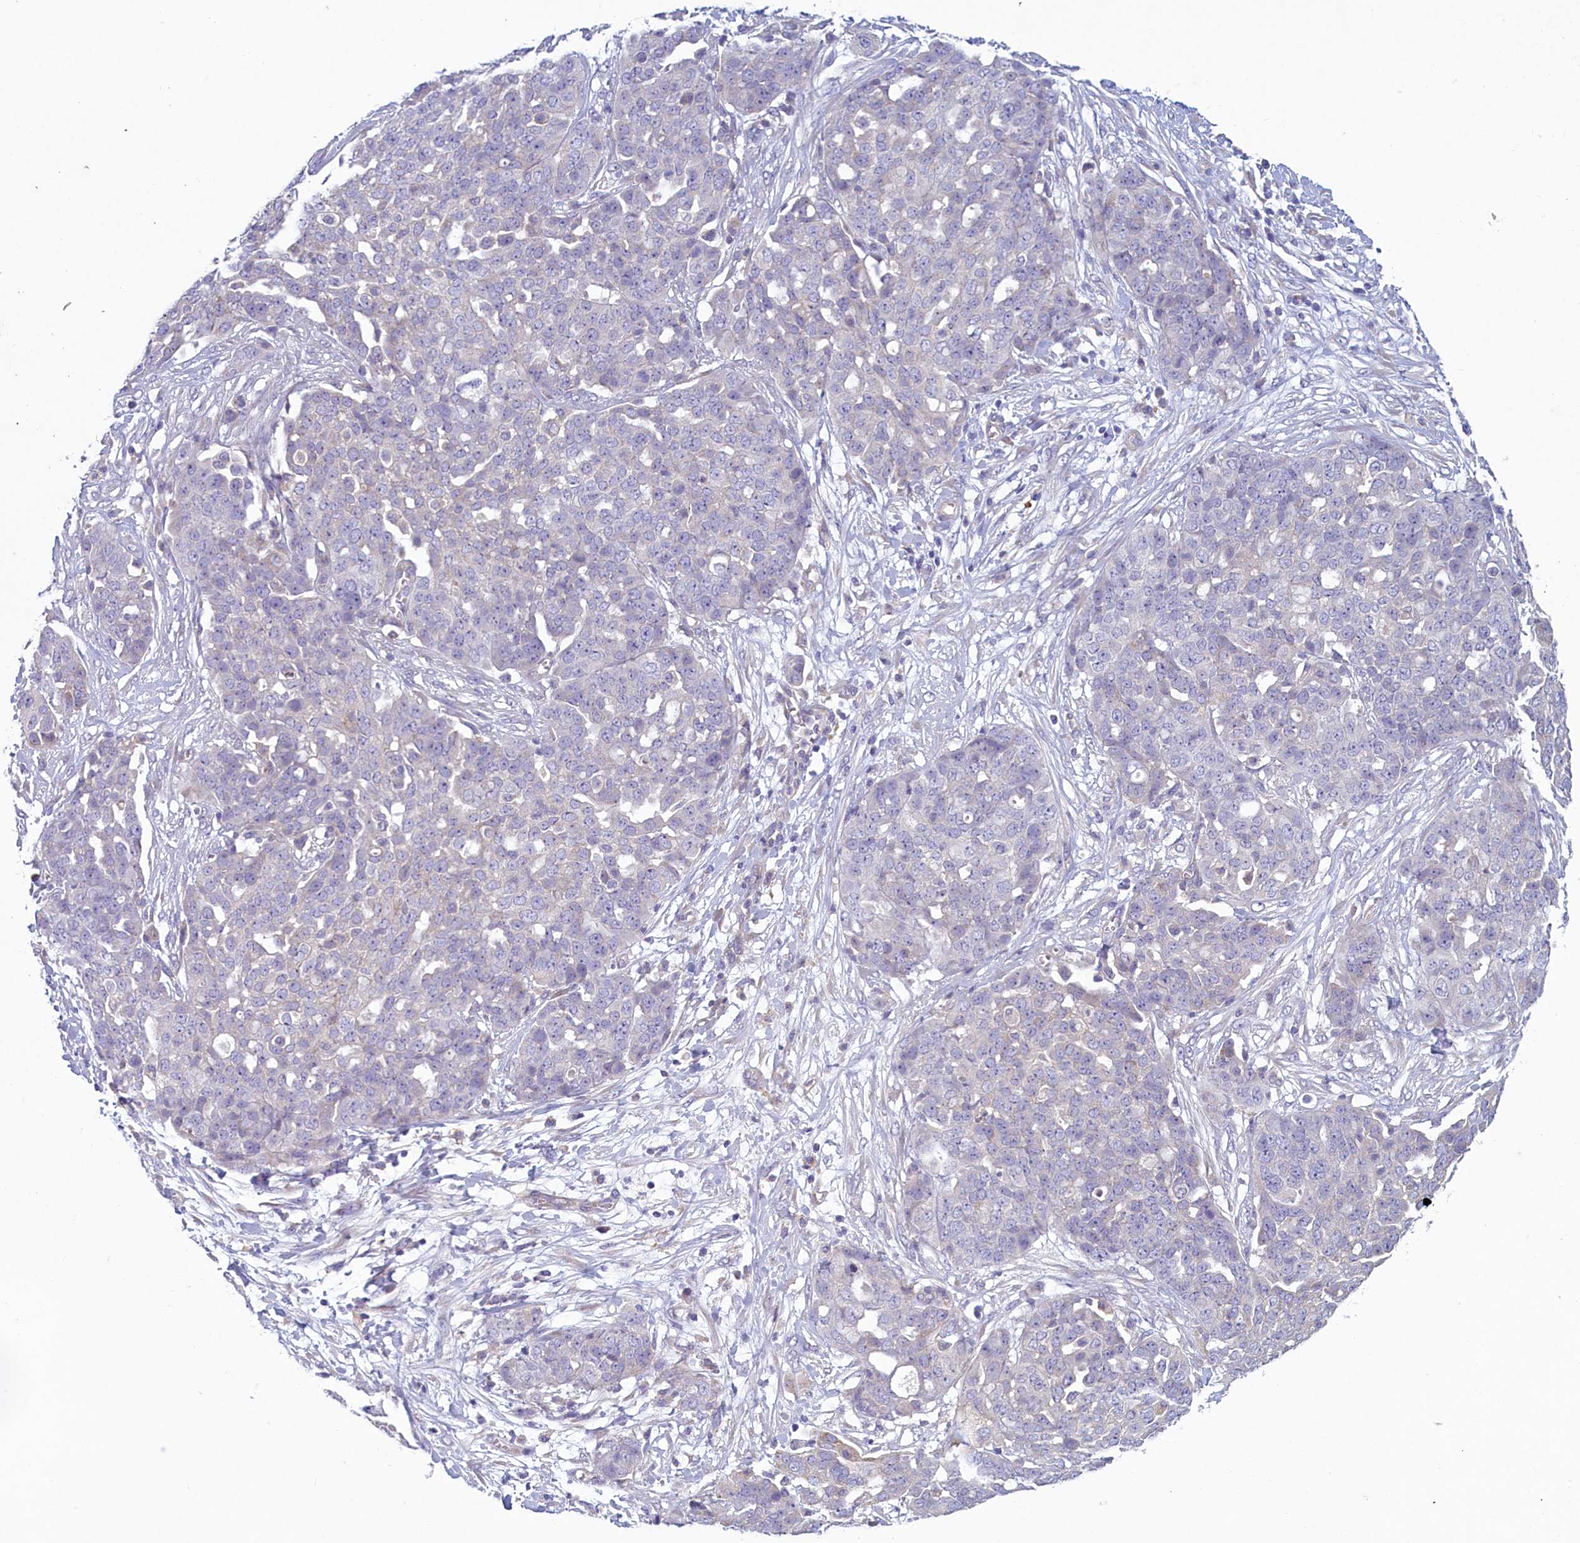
{"staining": {"intensity": "negative", "quantity": "none", "location": "none"}, "tissue": "ovarian cancer", "cell_type": "Tumor cells", "image_type": "cancer", "snomed": [{"axis": "morphology", "description": "Cystadenocarcinoma, serous, NOS"}, {"axis": "topography", "description": "Soft tissue"}, {"axis": "topography", "description": "Ovary"}], "caption": "The immunohistochemistry image has no significant positivity in tumor cells of ovarian cancer tissue.", "gene": "PLEKHG6", "patient": {"sex": "female", "age": 57}}